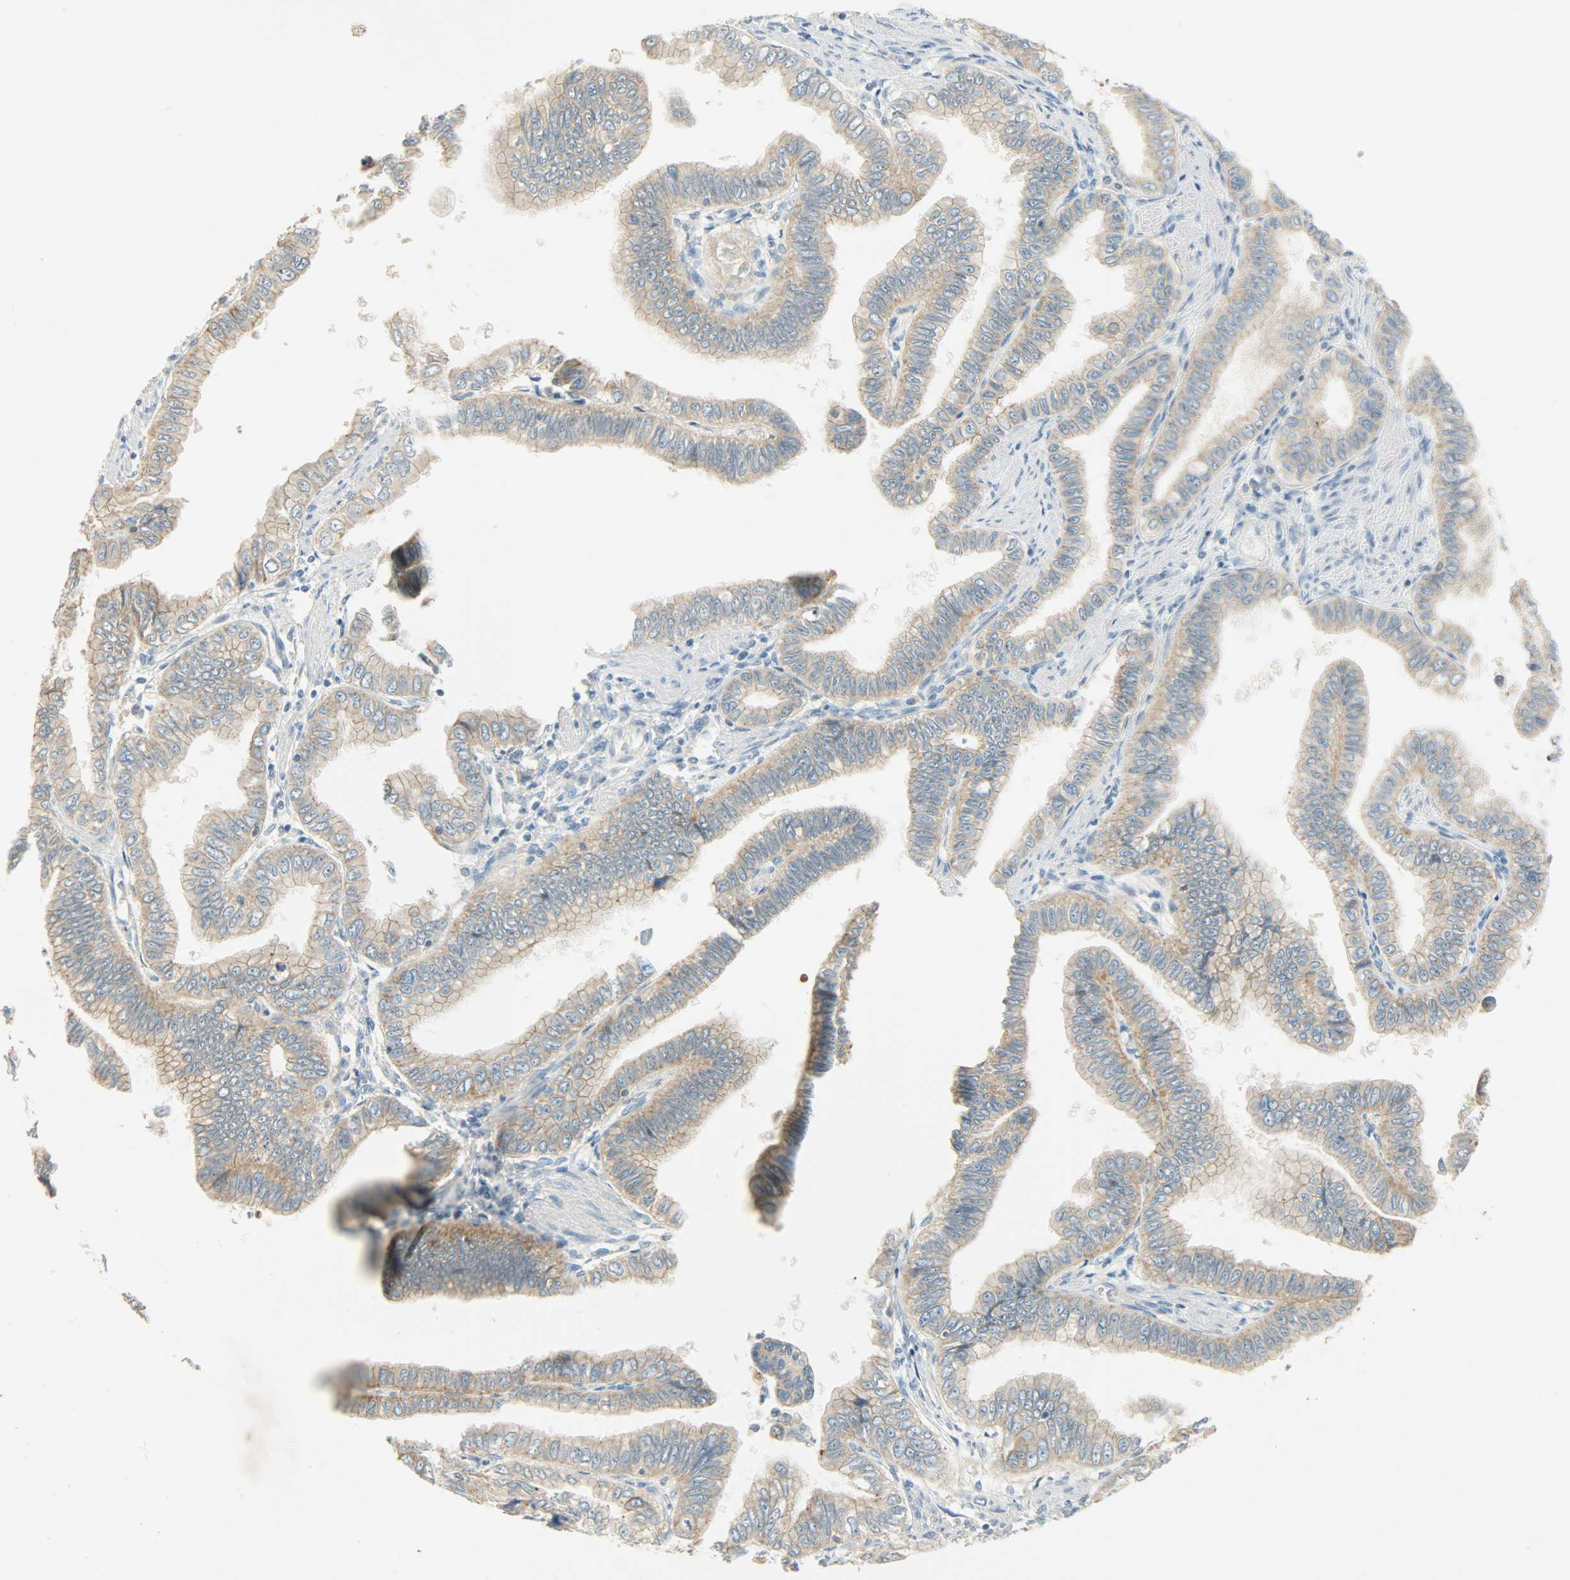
{"staining": {"intensity": "moderate", "quantity": ">75%", "location": "cytoplasmic/membranous"}, "tissue": "pancreatic cancer", "cell_type": "Tumor cells", "image_type": "cancer", "snomed": [{"axis": "morphology", "description": "Normal tissue, NOS"}, {"axis": "topography", "description": "Lymph node"}], "caption": "IHC (DAB (3,3'-diaminobenzidine)) staining of human pancreatic cancer shows moderate cytoplasmic/membranous protein expression in about >75% of tumor cells.", "gene": "DSG2", "patient": {"sex": "male", "age": 50}}